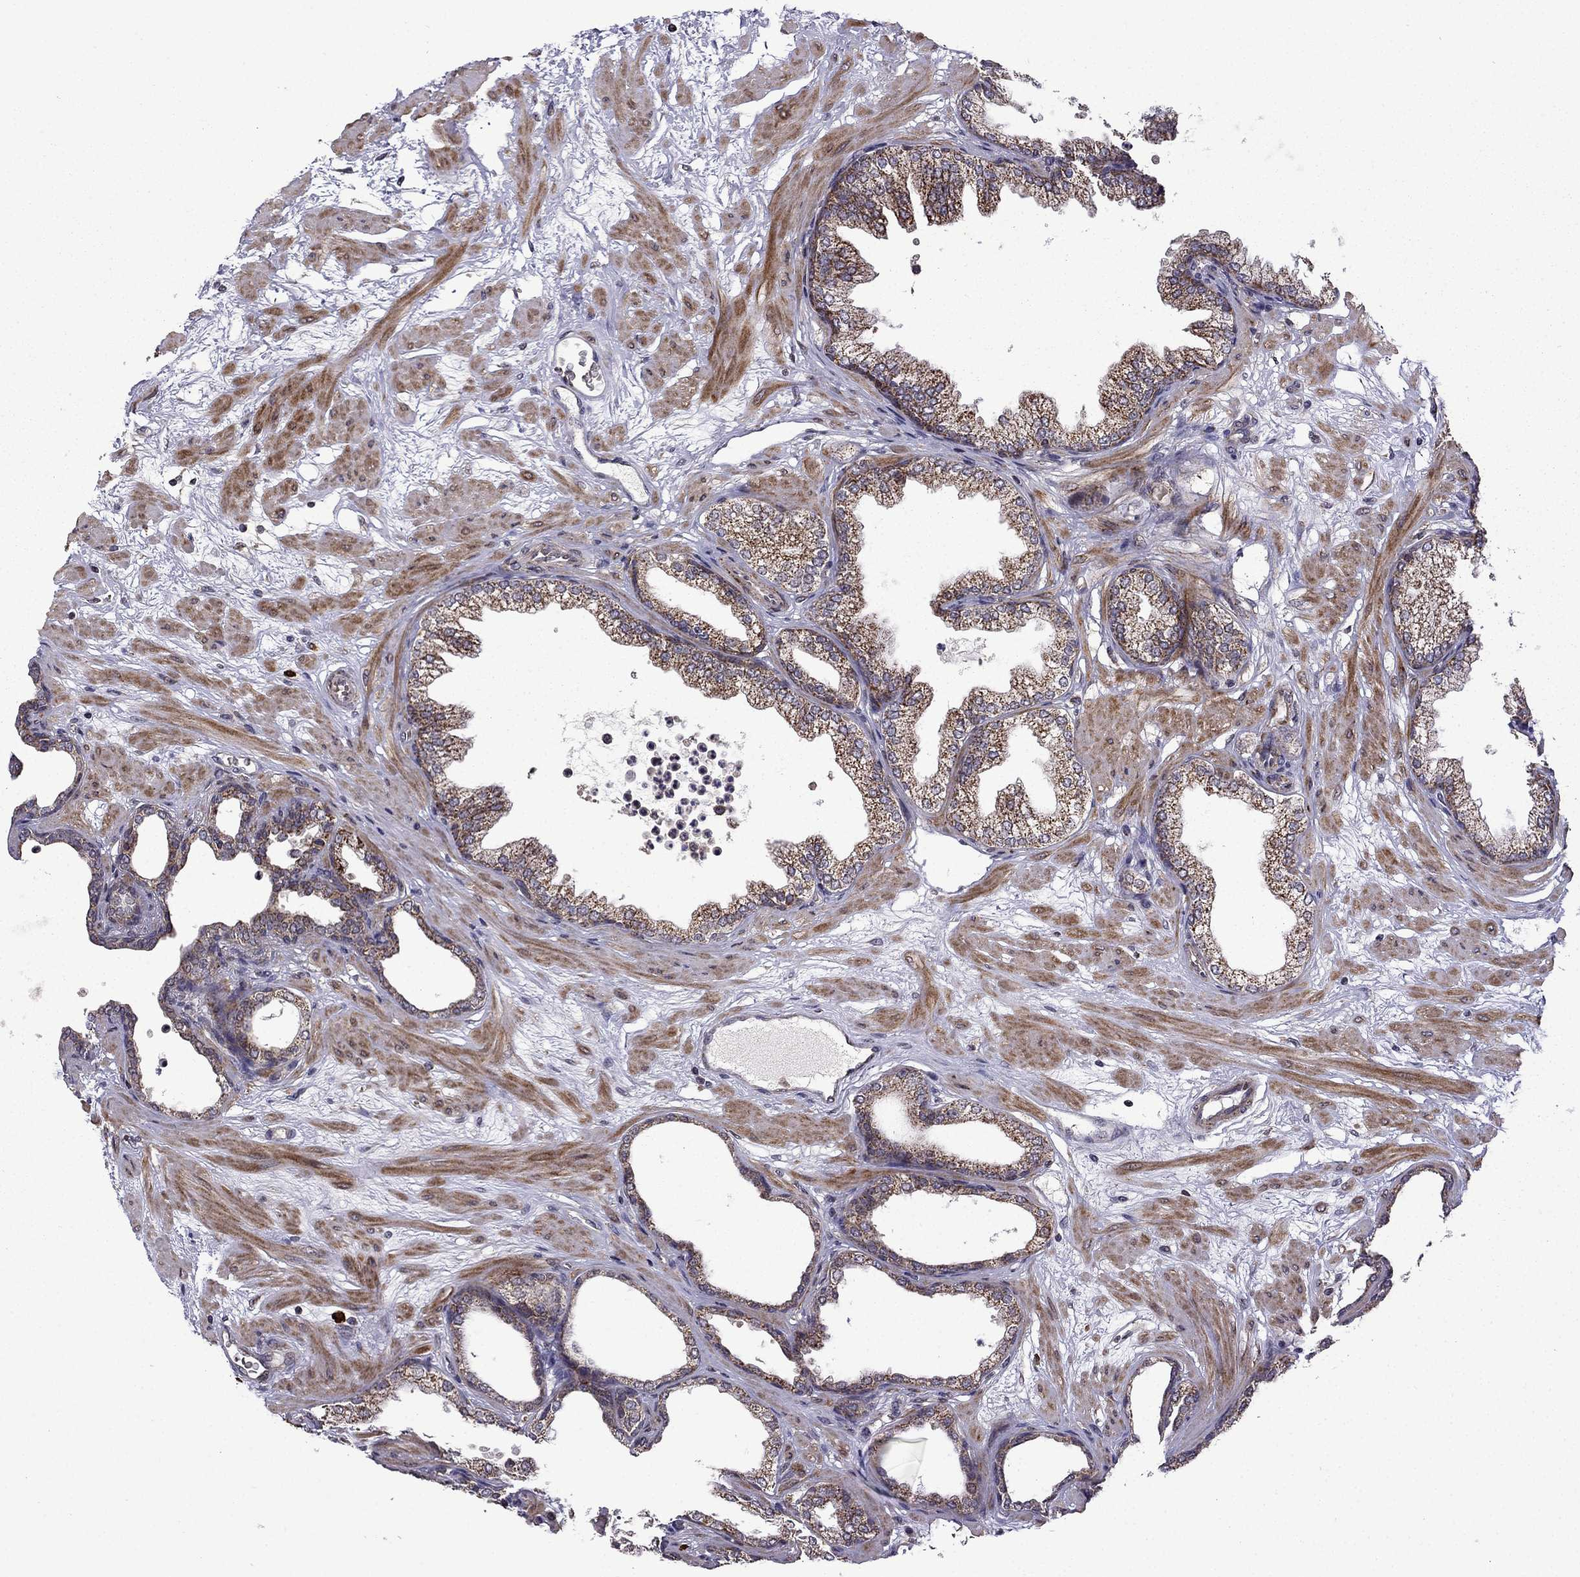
{"staining": {"intensity": "strong", "quantity": ">75%", "location": "cytoplasmic/membranous"}, "tissue": "prostate", "cell_type": "Glandular cells", "image_type": "normal", "snomed": [{"axis": "morphology", "description": "Normal tissue, NOS"}, {"axis": "topography", "description": "Prostate"}], "caption": "Glandular cells demonstrate strong cytoplasmic/membranous positivity in approximately >75% of cells in benign prostate. Immunohistochemistry stains the protein of interest in brown and the nuclei are stained blue.", "gene": "TAB2", "patient": {"sex": "male", "age": 37}}